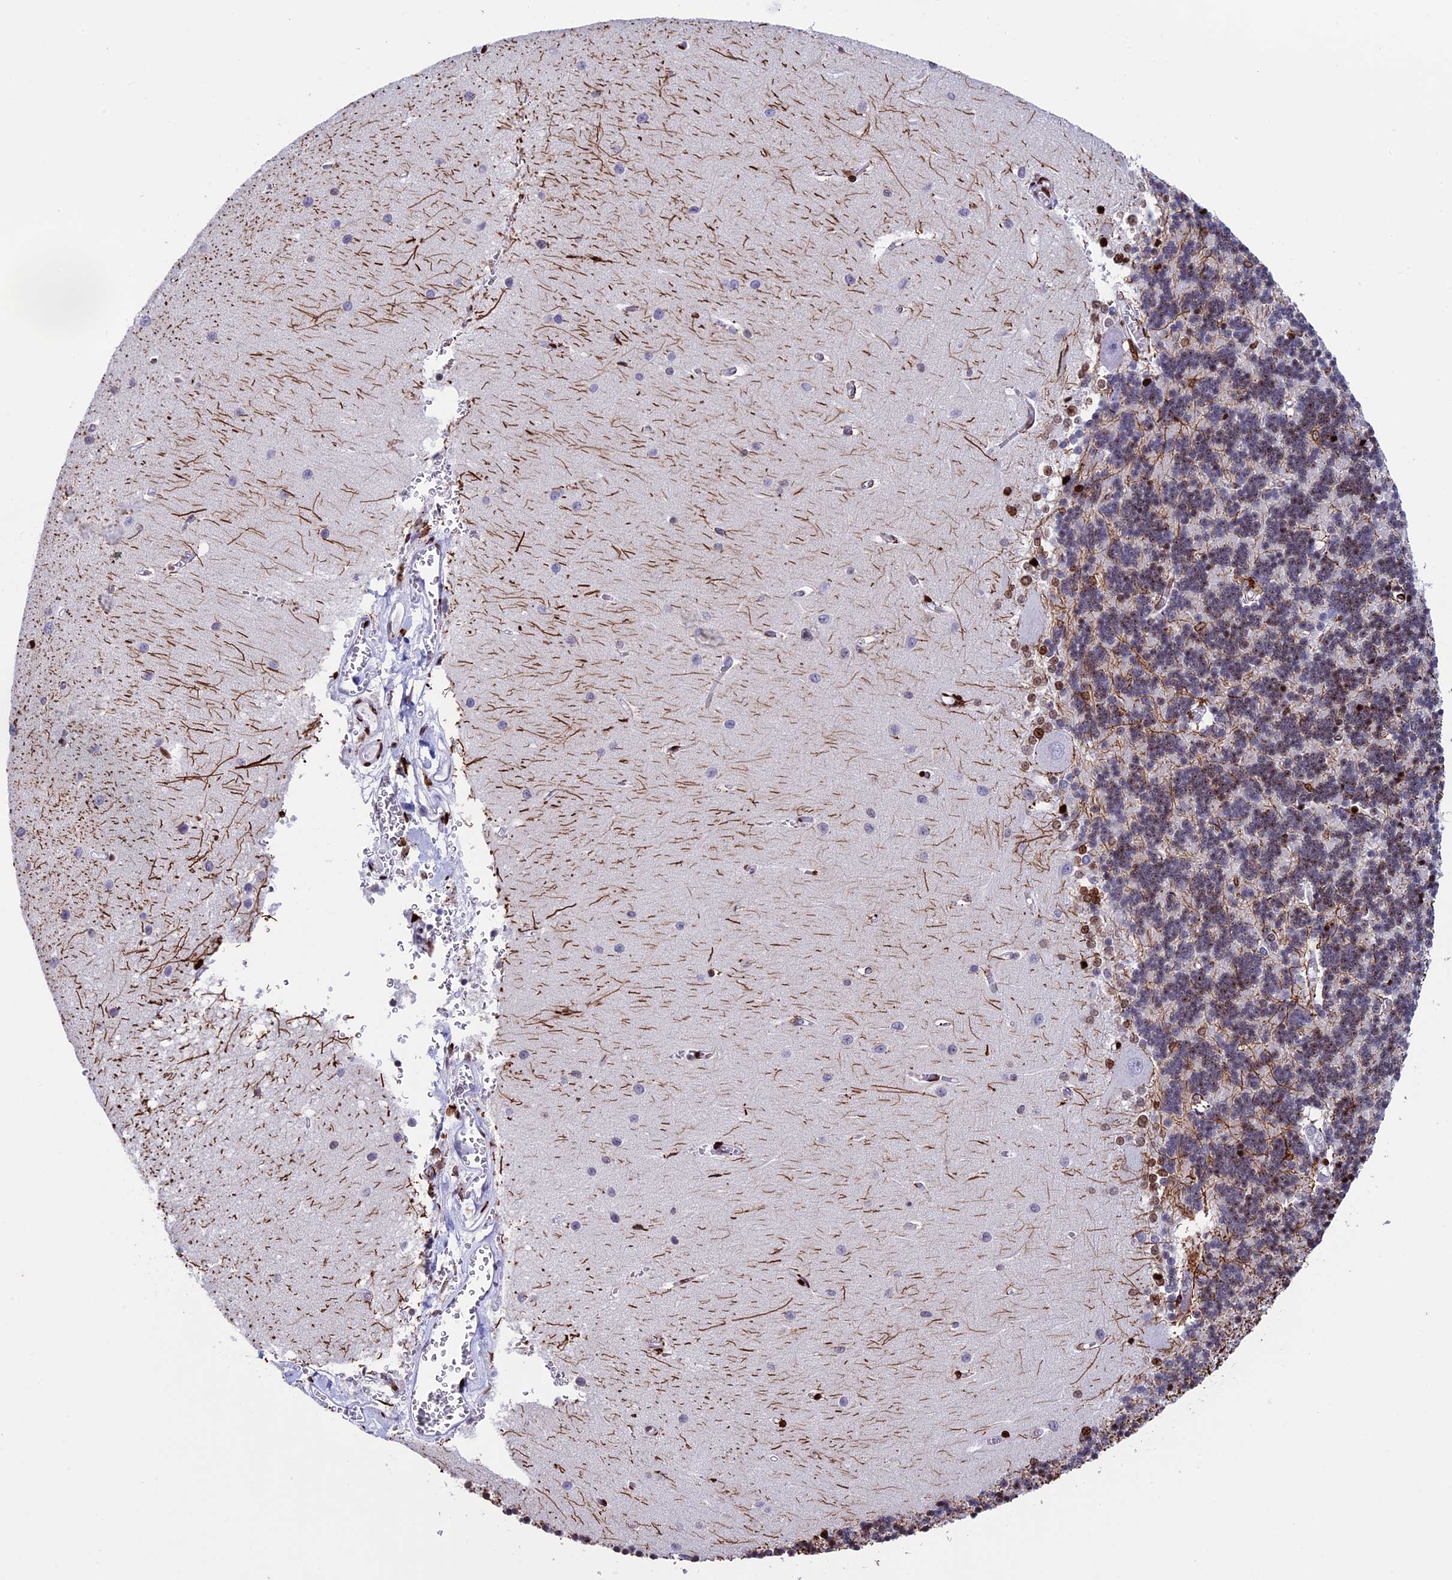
{"staining": {"intensity": "moderate", "quantity": "25%-75%", "location": "nuclear"}, "tissue": "cerebellum", "cell_type": "Cells in granular layer", "image_type": "normal", "snomed": [{"axis": "morphology", "description": "Normal tissue, NOS"}, {"axis": "topography", "description": "Cerebellum"}], "caption": "DAB immunohistochemical staining of benign cerebellum displays moderate nuclear protein staining in approximately 25%-75% of cells in granular layer. The staining was performed using DAB to visualize the protein expression in brown, while the nuclei were stained in blue with hematoxylin (Magnification: 20x).", "gene": "BTBD3", "patient": {"sex": "male", "age": 37}}